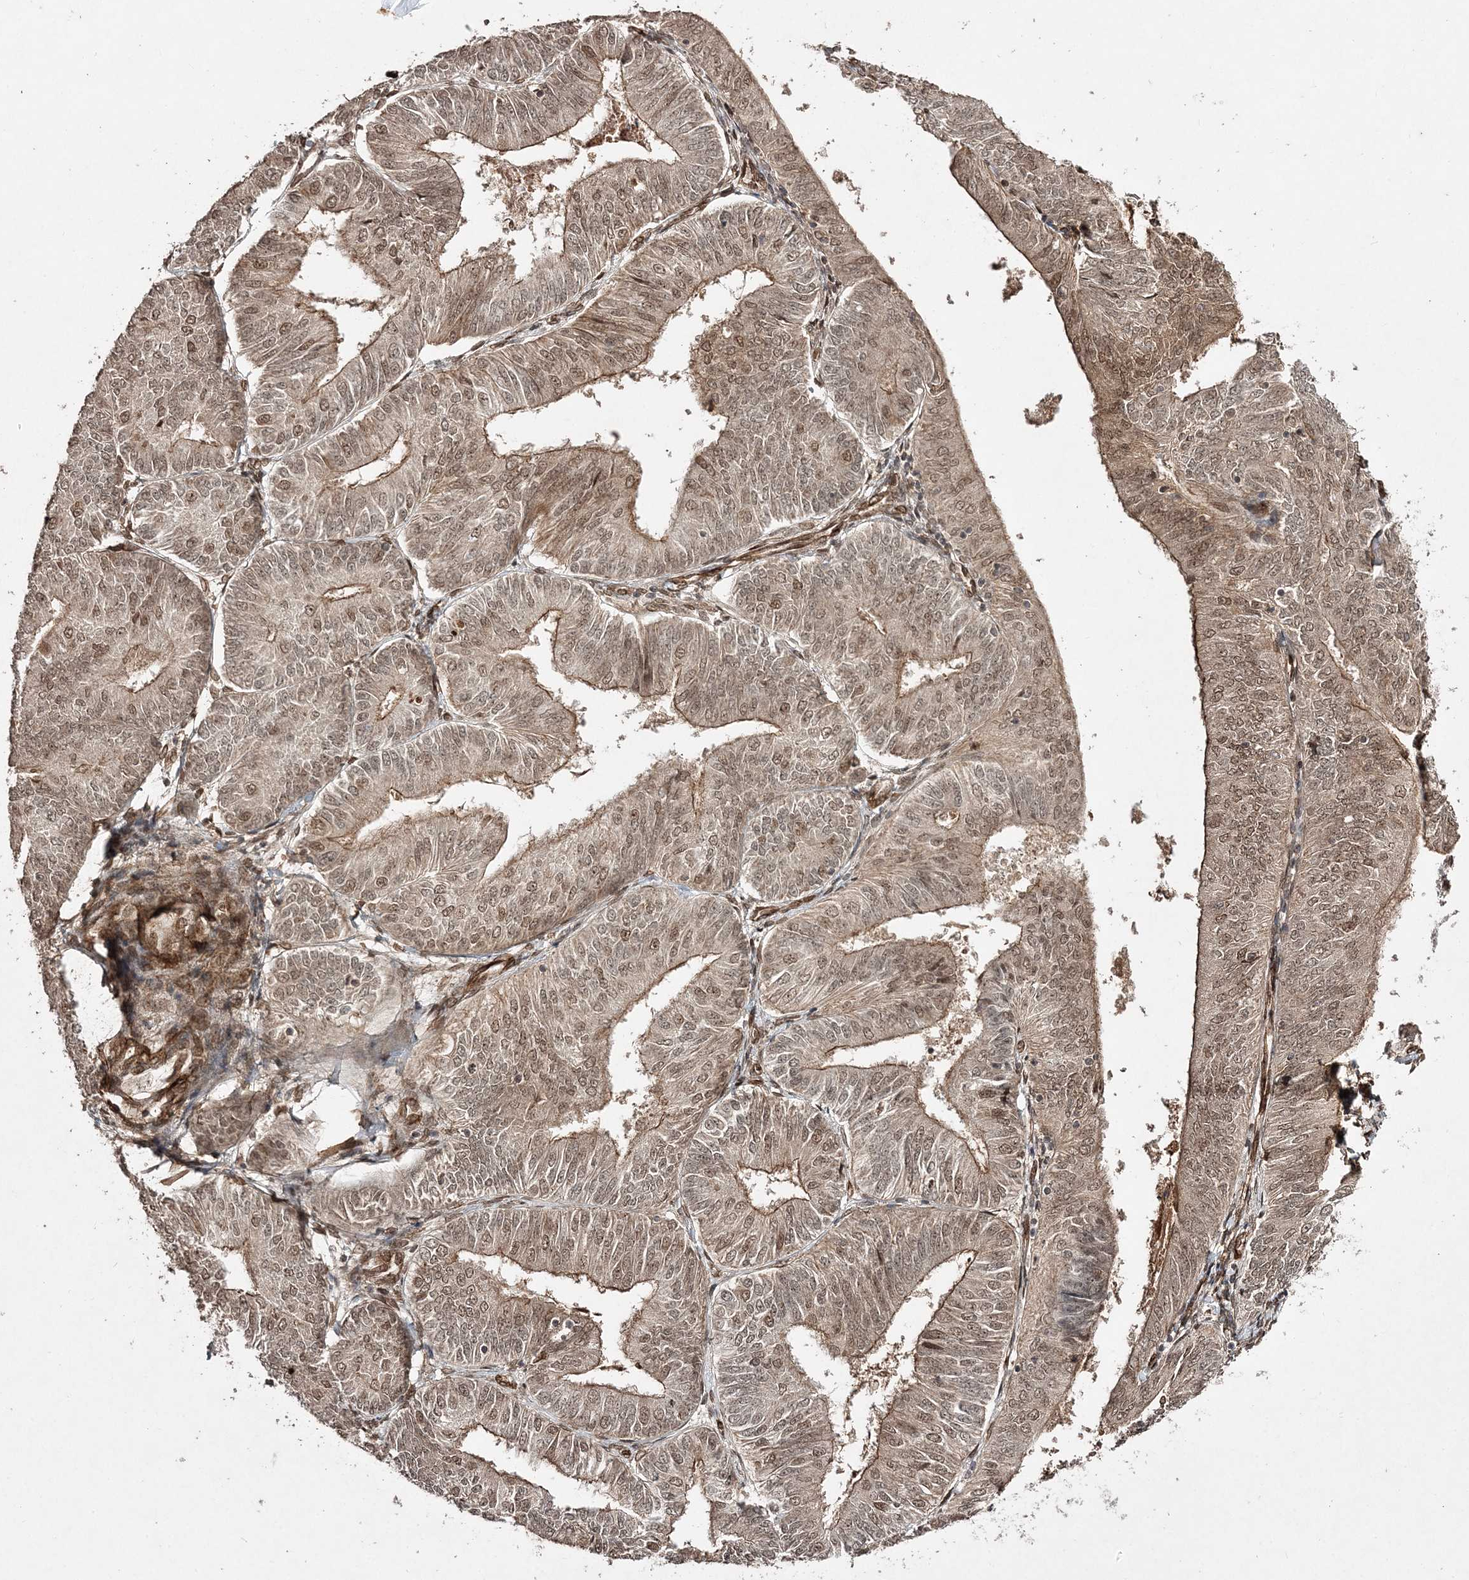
{"staining": {"intensity": "weak", "quantity": ">75%", "location": "cytoplasmic/membranous,nuclear"}, "tissue": "endometrial cancer", "cell_type": "Tumor cells", "image_type": "cancer", "snomed": [{"axis": "morphology", "description": "Adenocarcinoma, NOS"}, {"axis": "topography", "description": "Endometrium"}], "caption": "An immunohistochemistry (IHC) image of tumor tissue is shown. Protein staining in brown shows weak cytoplasmic/membranous and nuclear positivity in adenocarcinoma (endometrial) within tumor cells.", "gene": "ETAA1", "patient": {"sex": "female", "age": 58}}